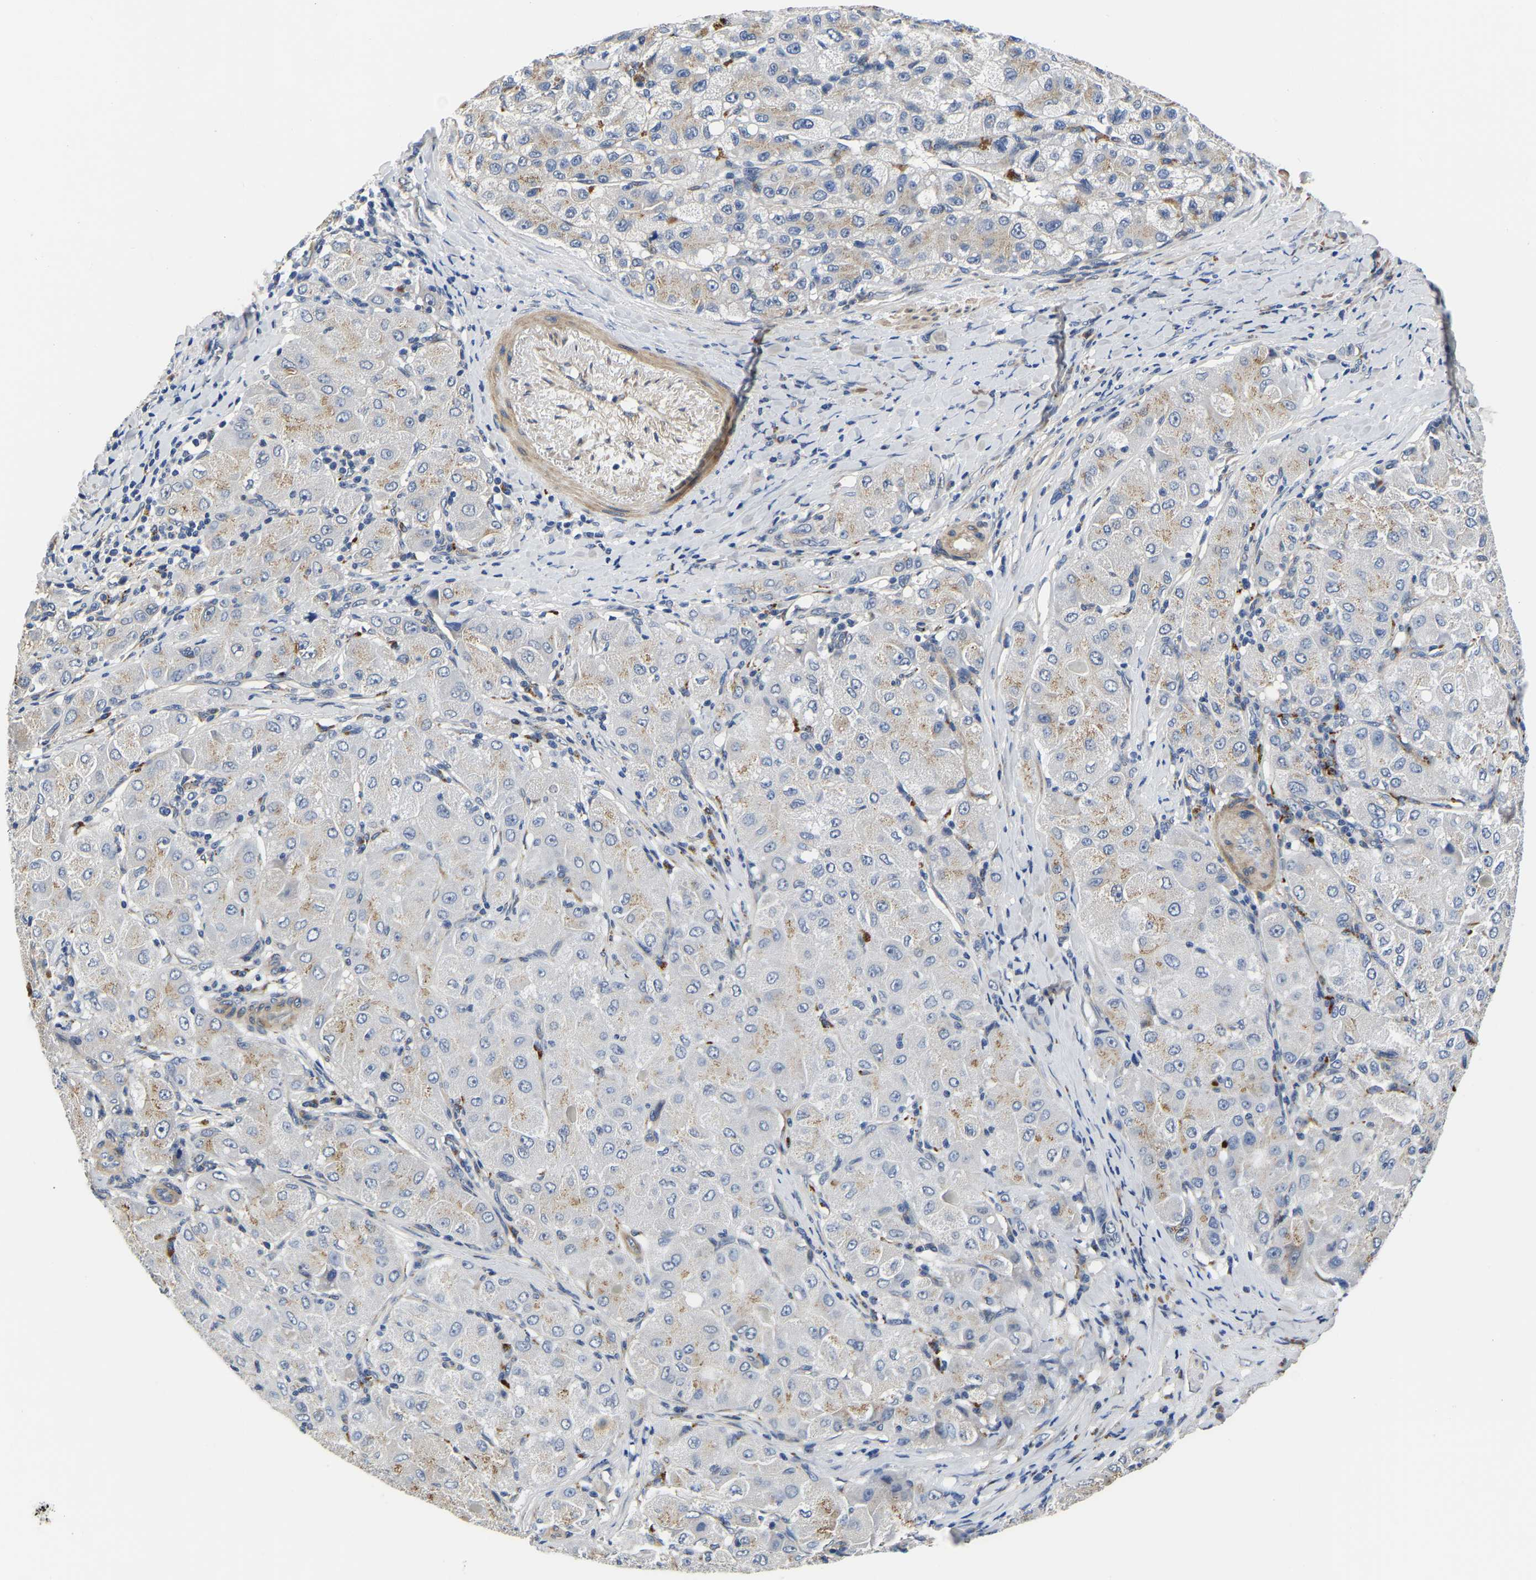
{"staining": {"intensity": "weak", "quantity": "<25%", "location": "cytoplasmic/membranous"}, "tissue": "liver cancer", "cell_type": "Tumor cells", "image_type": "cancer", "snomed": [{"axis": "morphology", "description": "Carcinoma, Hepatocellular, NOS"}, {"axis": "topography", "description": "Liver"}], "caption": "Immunohistochemistry (IHC) image of neoplastic tissue: human liver cancer (hepatocellular carcinoma) stained with DAB (3,3'-diaminobenzidine) displays no significant protein positivity in tumor cells.", "gene": "PDLIM7", "patient": {"sex": "male", "age": 80}}